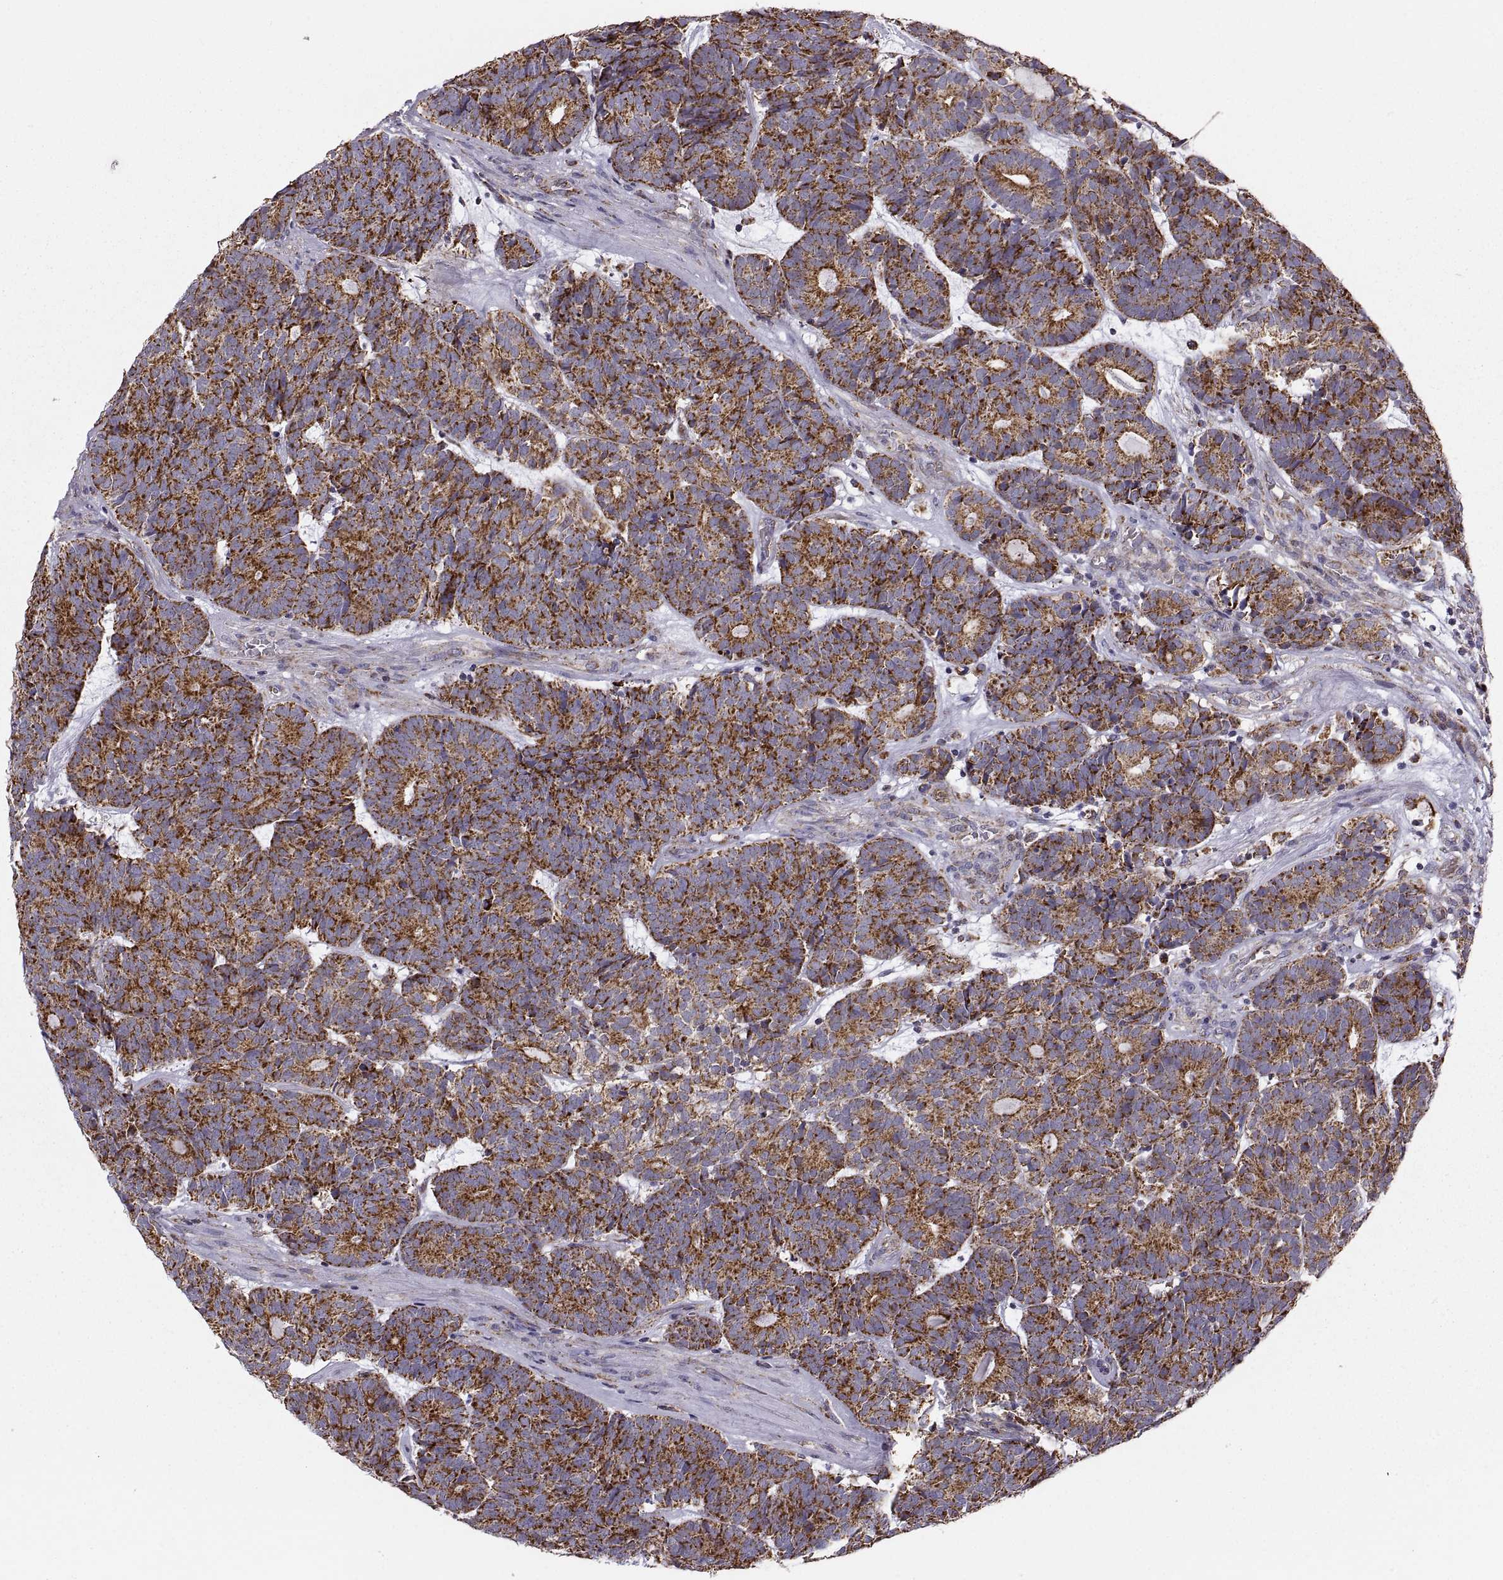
{"staining": {"intensity": "strong", "quantity": ">75%", "location": "cytoplasmic/membranous"}, "tissue": "head and neck cancer", "cell_type": "Tumor cells", "image_type": "cancer", "snomed": [{"axis": "morphology", "description": "Adenocarcinoma, NOS"}, {"axis": "topography", "description": "Head-Neck"}], "caption": "Immunohistochemistry (IHC) (DAB) staining of adenocarcinoma (head and neck) exhibits strong cytoplasmic/membranous protein staining in about >75% of tumor cells.", "gene": "ARSD", "patient": {"sex": "female", "age": 81}}